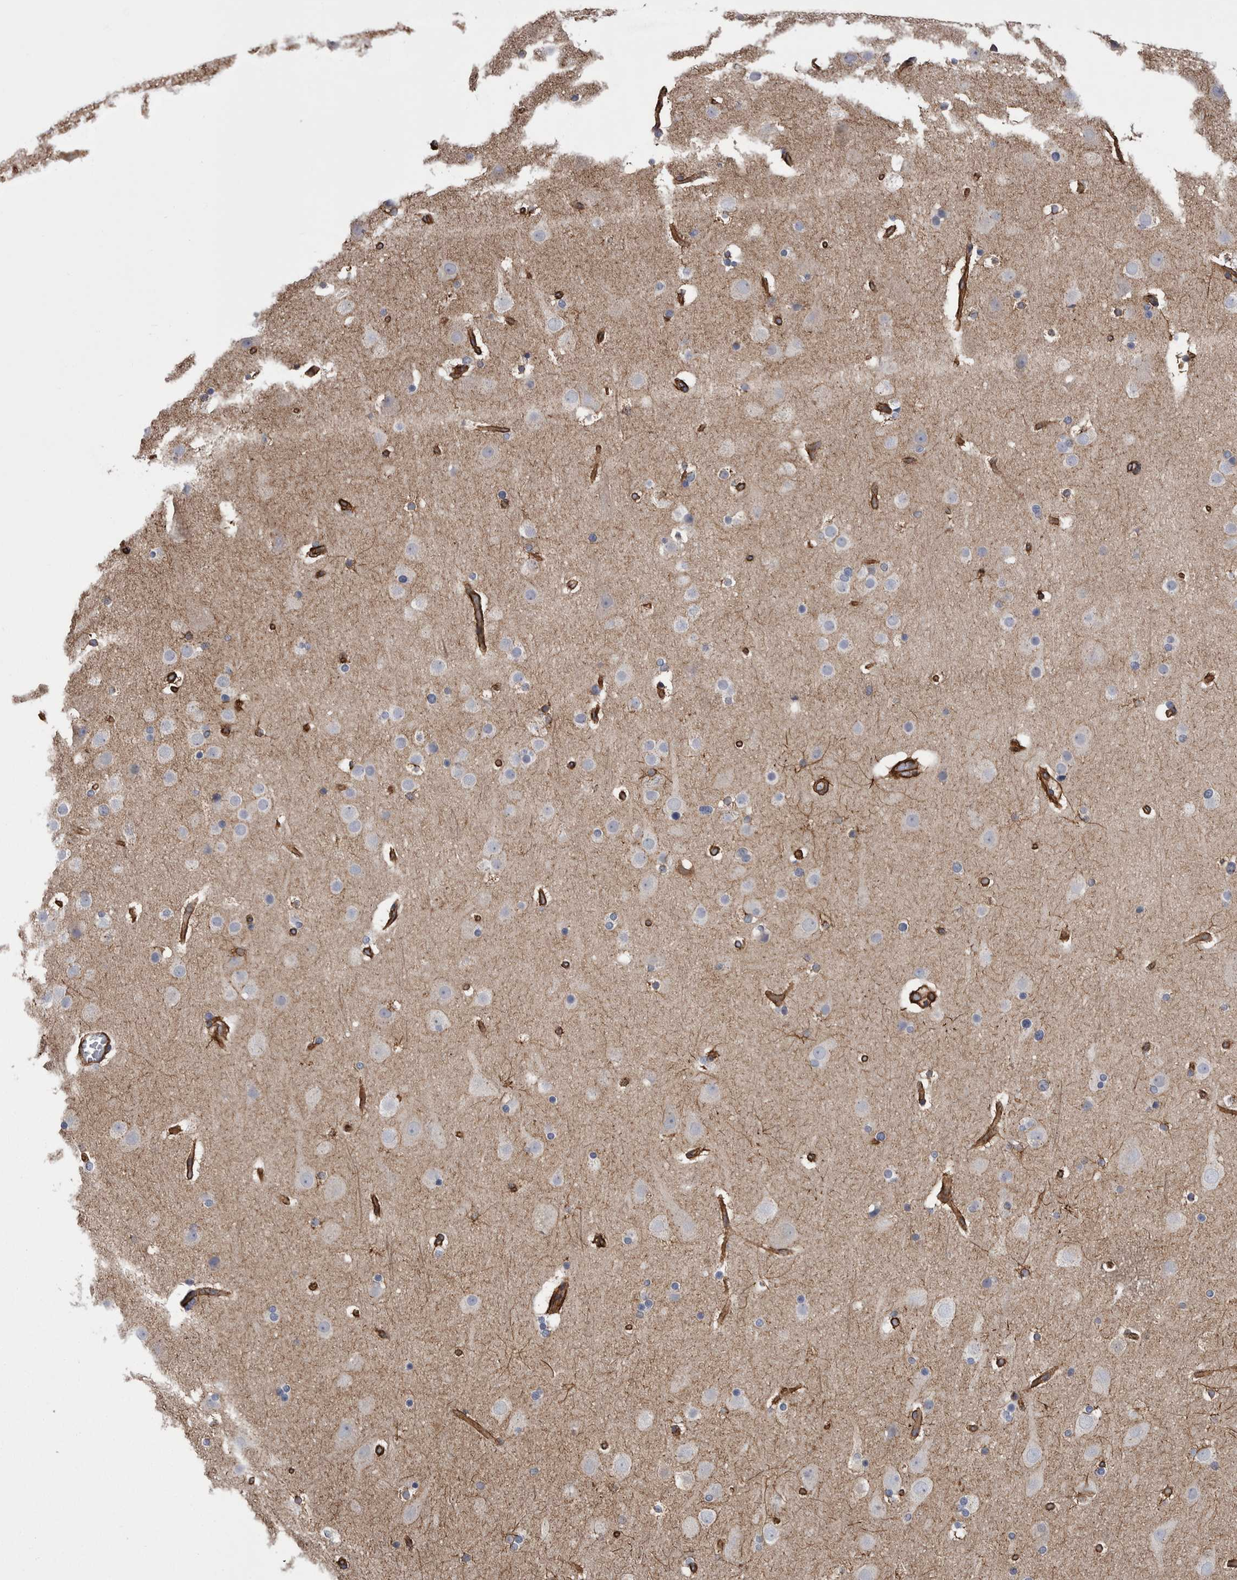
{"staining": {"intensity": "strong", "quantity": ">75%", "location": "cytoplasmic/membranous"}, "tissue": "cerebral cortex", "cell_type": "Endothelial cells", "image_type": "normal", "snomed": [{"axis": "morphology", "description": "Normal tissue, NOS"}, {"axis": "topography", "description": "Cerebral cortex"}], "caption": "Immunohistochemical staining of unremarkable cerebral cortex demonstrates strong cytoplasmic/membranous protein staining in approximately >75% of endothelial cells.", "gene": "KIF12", "patient": {"sex": "male", "age": 57}}